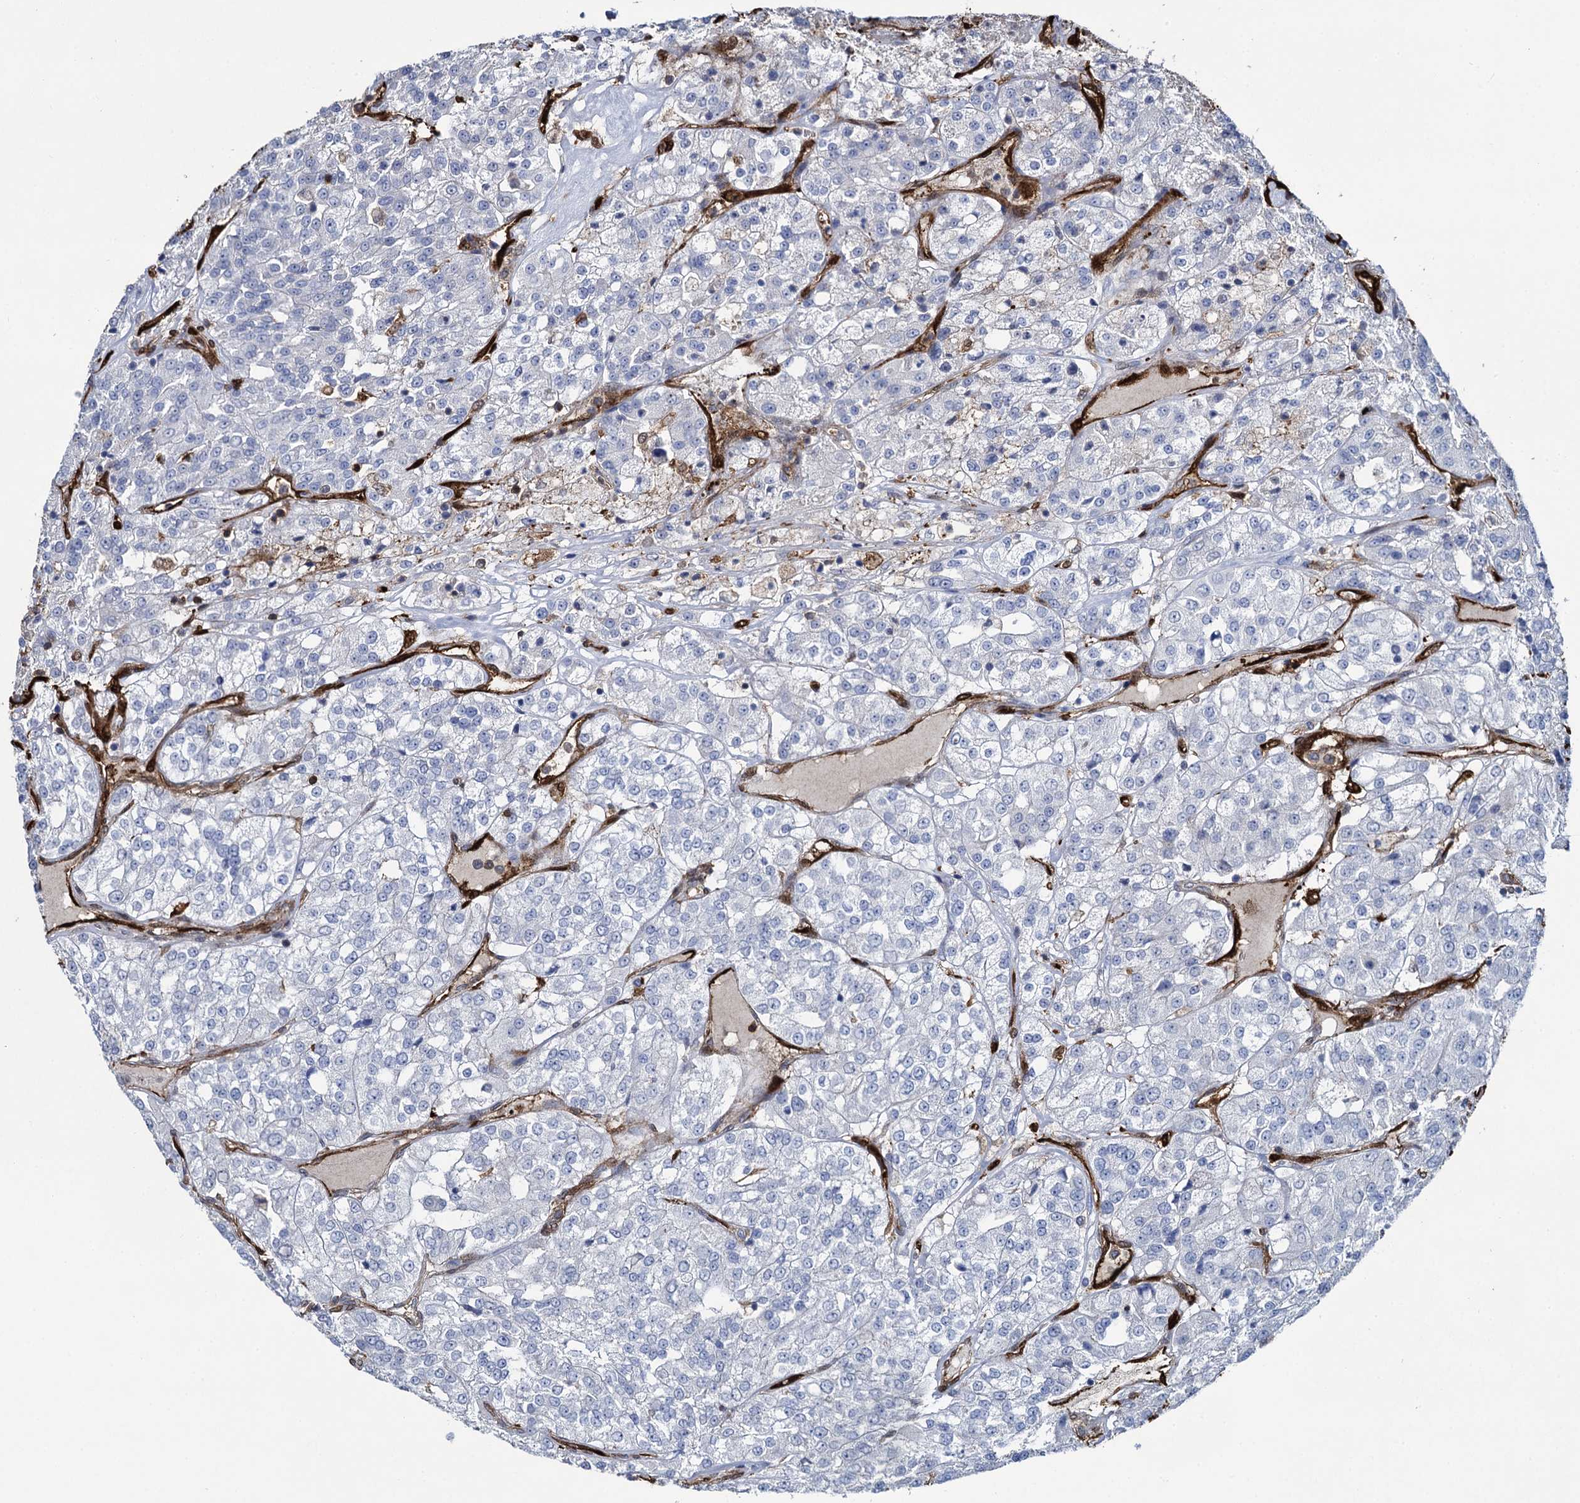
{"staining": {"intensity": "negative", "quantity": "none", "location": "none"}, "tissue": "renal cancer", "cell_type": "Tumor cells", "image_type": "cancer", "snomed": [{"axis": "morphology", "description": "Adenocarcinoma, NOS"}, {"axis": "topography", "description": "Kidney"}], "caption": "An immunohistochemistry (IHC) image of adenocarcinoma (renal) is shown. There is no staining in tumor cells of adenocarcinoma (renal).", "gene": "FABP5", "patient": {"sex": "female", "age": 63}}